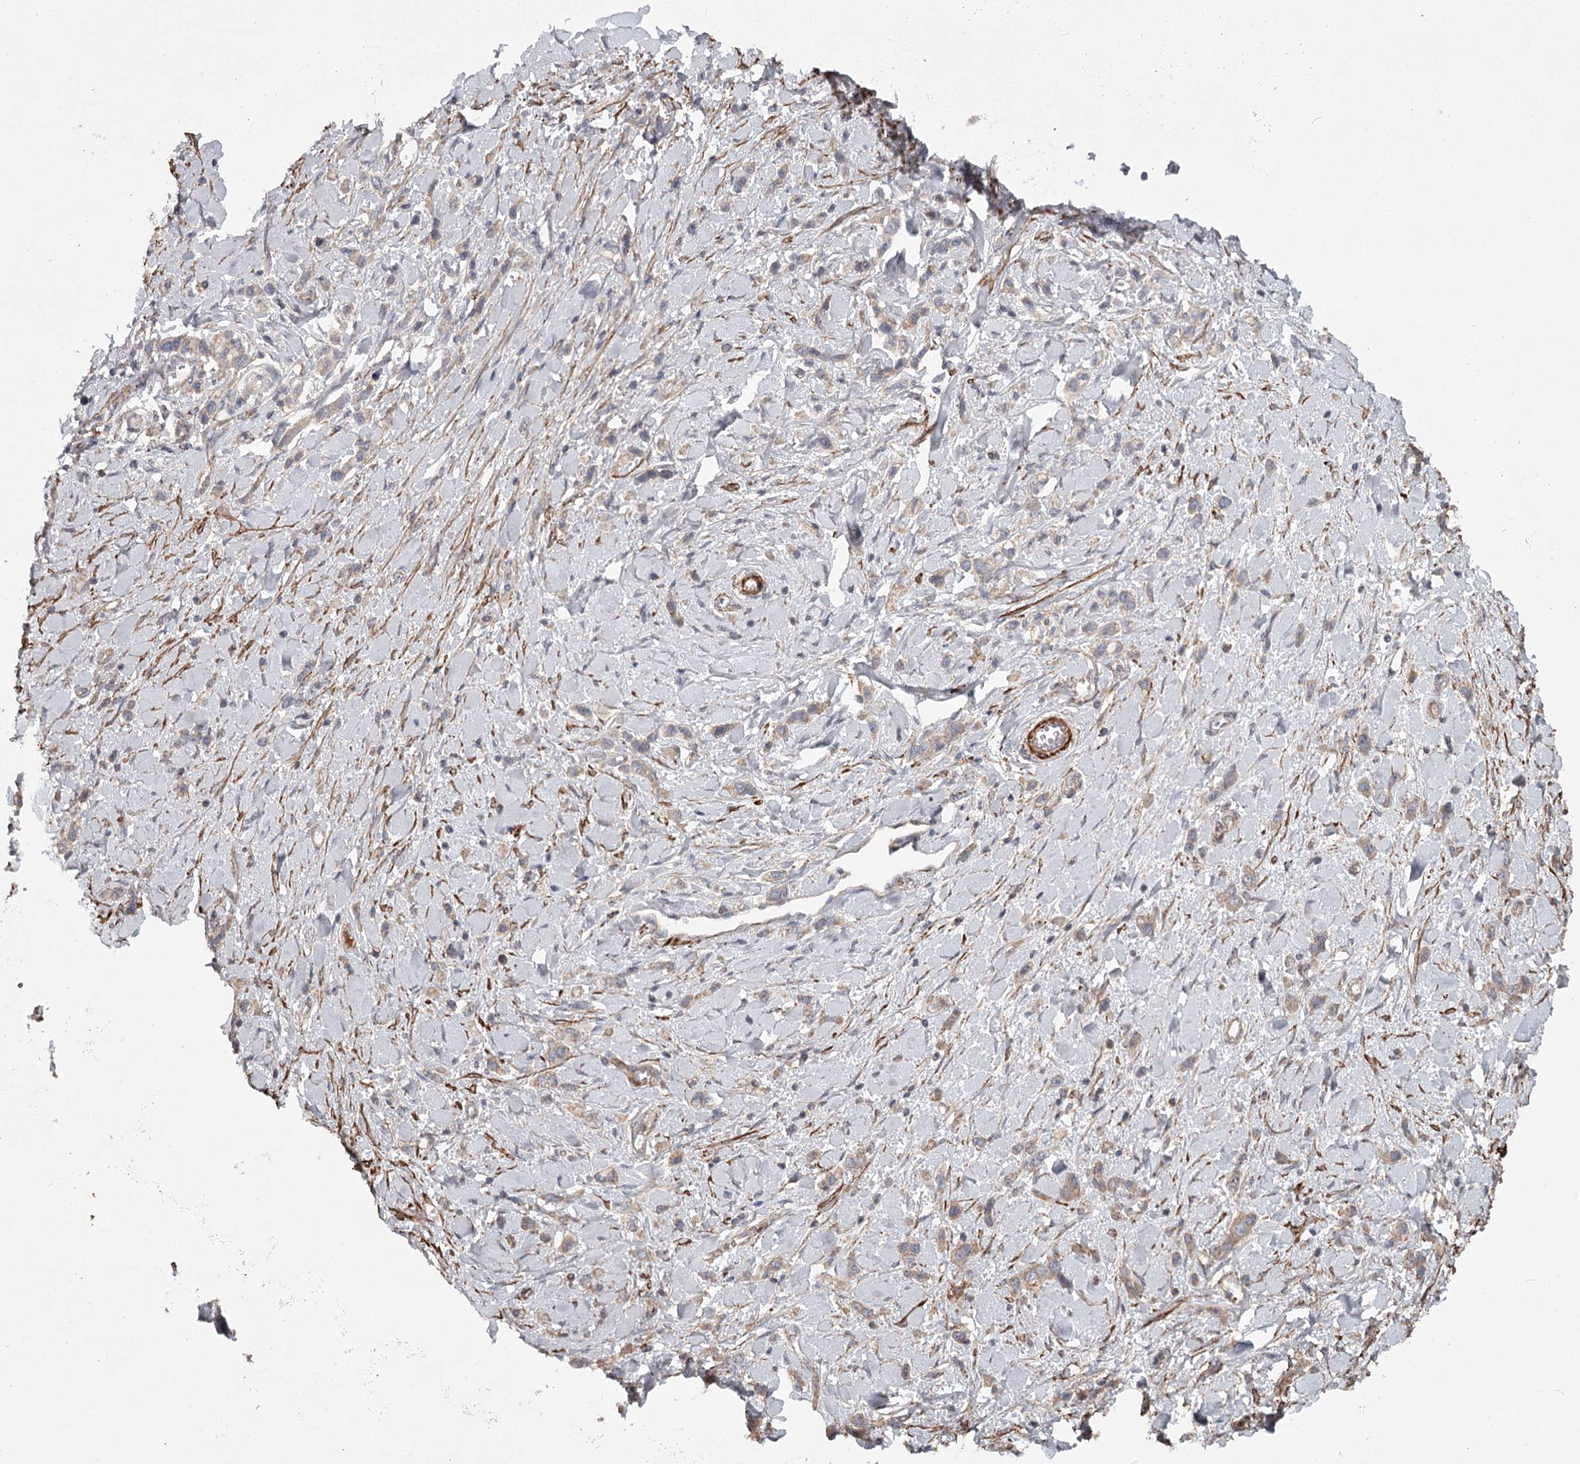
{"staining": {"intensity": "weak", "quantity": ">75%", "location": "cytoplasmic/membranous"}, "tissue": "stomach cancer", "cell_type": "Tumor cells", "image_type": "cancer", "snomed": [{"axis": "morphology", "description": "Normal tissue, NOS"}, {"axis": "morphology", "description": "Adenocarcinoma, NOS"}, {"axis": "topography", "description": "Stomach, upper"}, {"axis": "topography", "description": "Stomach"}], "caption": "Stomach cancer (adenocarcinoma) tissue reveals weak cytoplasmic/membranous positivity in about >75% of tumor cells, visualized by immunohistochemistry.", "gene": "DHRS9", "patient": {"sex": "female", "age": 65}}